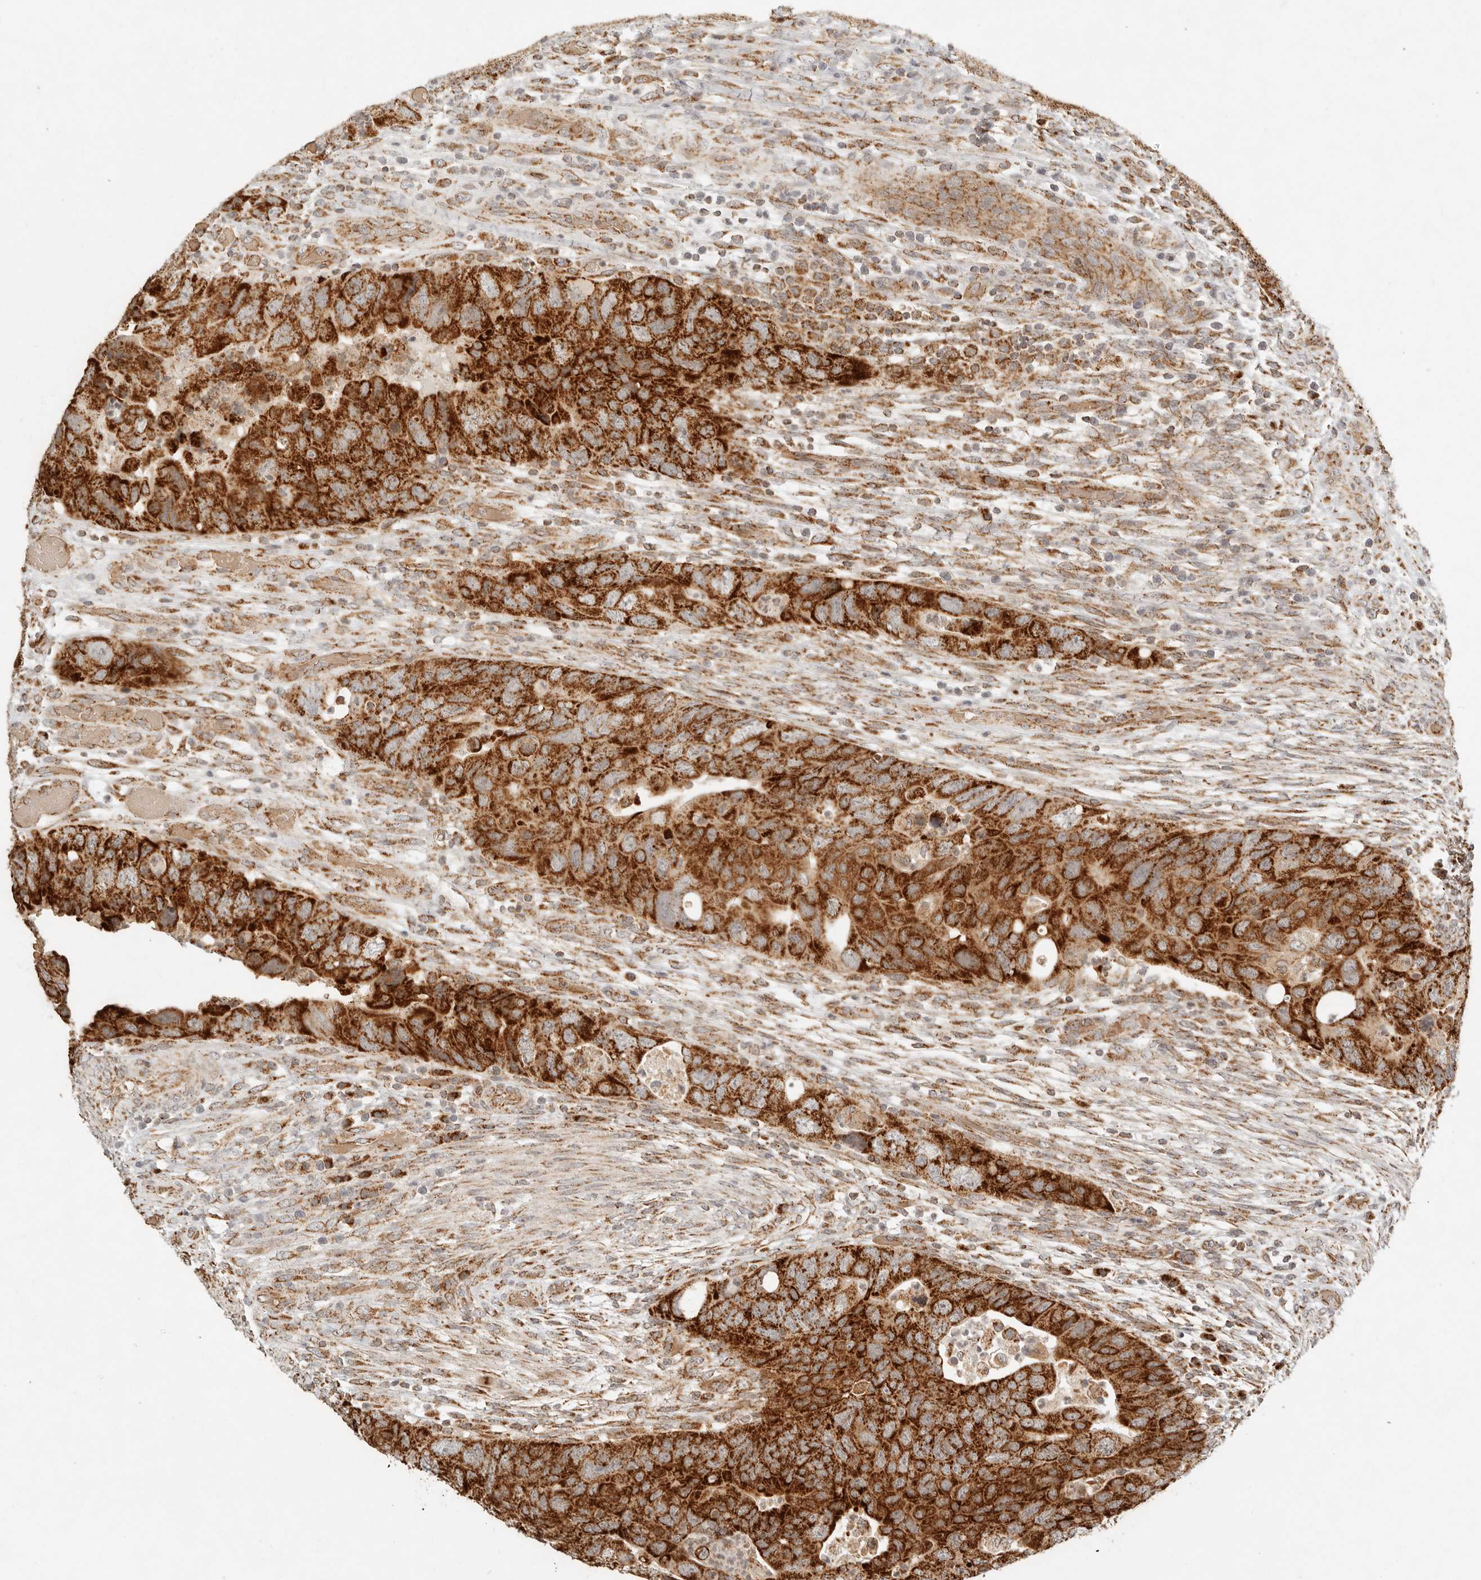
{"staining": {"intensity": "strong", "quantity": ">75%", "location": "cytoplasmic/membranous"}, "tissue": "colorectal cancer", "cell_type": "Tumor cells", "image_type": "cancer", "snomed": [{"axis": "morphology", "description": "Adenocarcinoma, NOS"}, {"axis": "topography", "description": "Rectum"}], "caption": "The image reveals staining of colorectal cancer (adenocarcinoma), revealing strong cytoplasmic/membranous protein expression (brown color) within tumor cells.", "gene": "MRPL55", "patient": {"sex": "male", "age": 63}}